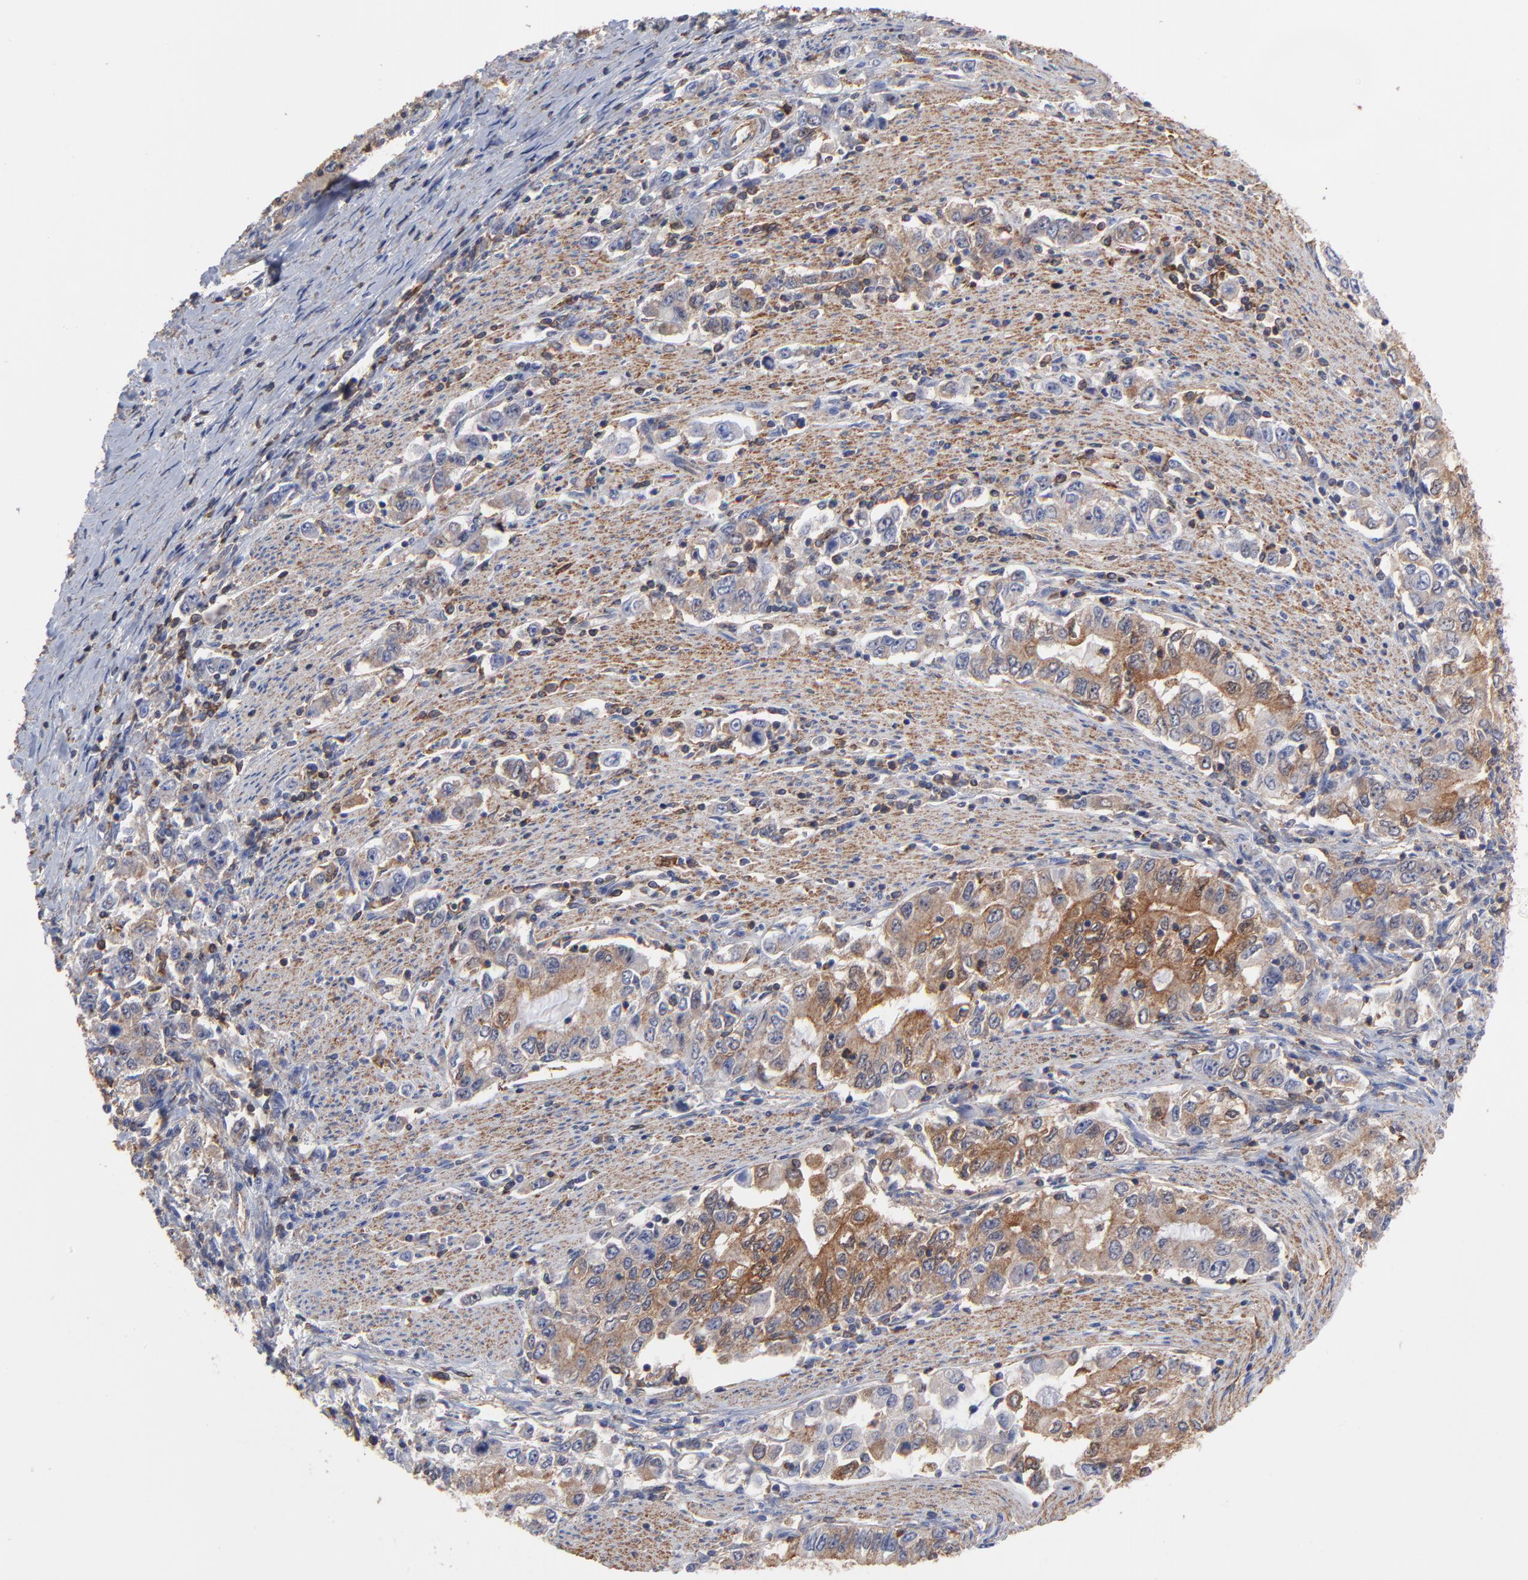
{"staining": {"intensity": "moderate", "quantity": ">75%", "location": "cytoplasmic/membranous"}, "tissue": "stomach cancer", "cell_type": "Tumor cells", "image_type": "cancer", "snomed": [{"axis": "morphology", "description": "Adenocarcinoma, NOS"}, {"axis": "topography", "description": "Stomach, lower"}], "caption": "Moderate cytoplasmic/membranous staining for a protein is identified in about >75% of tumor cells of adenocarcinoma (stomach) using IHC.", "gene": "ASL", "patient": {"sex": "female", "age": 72}}